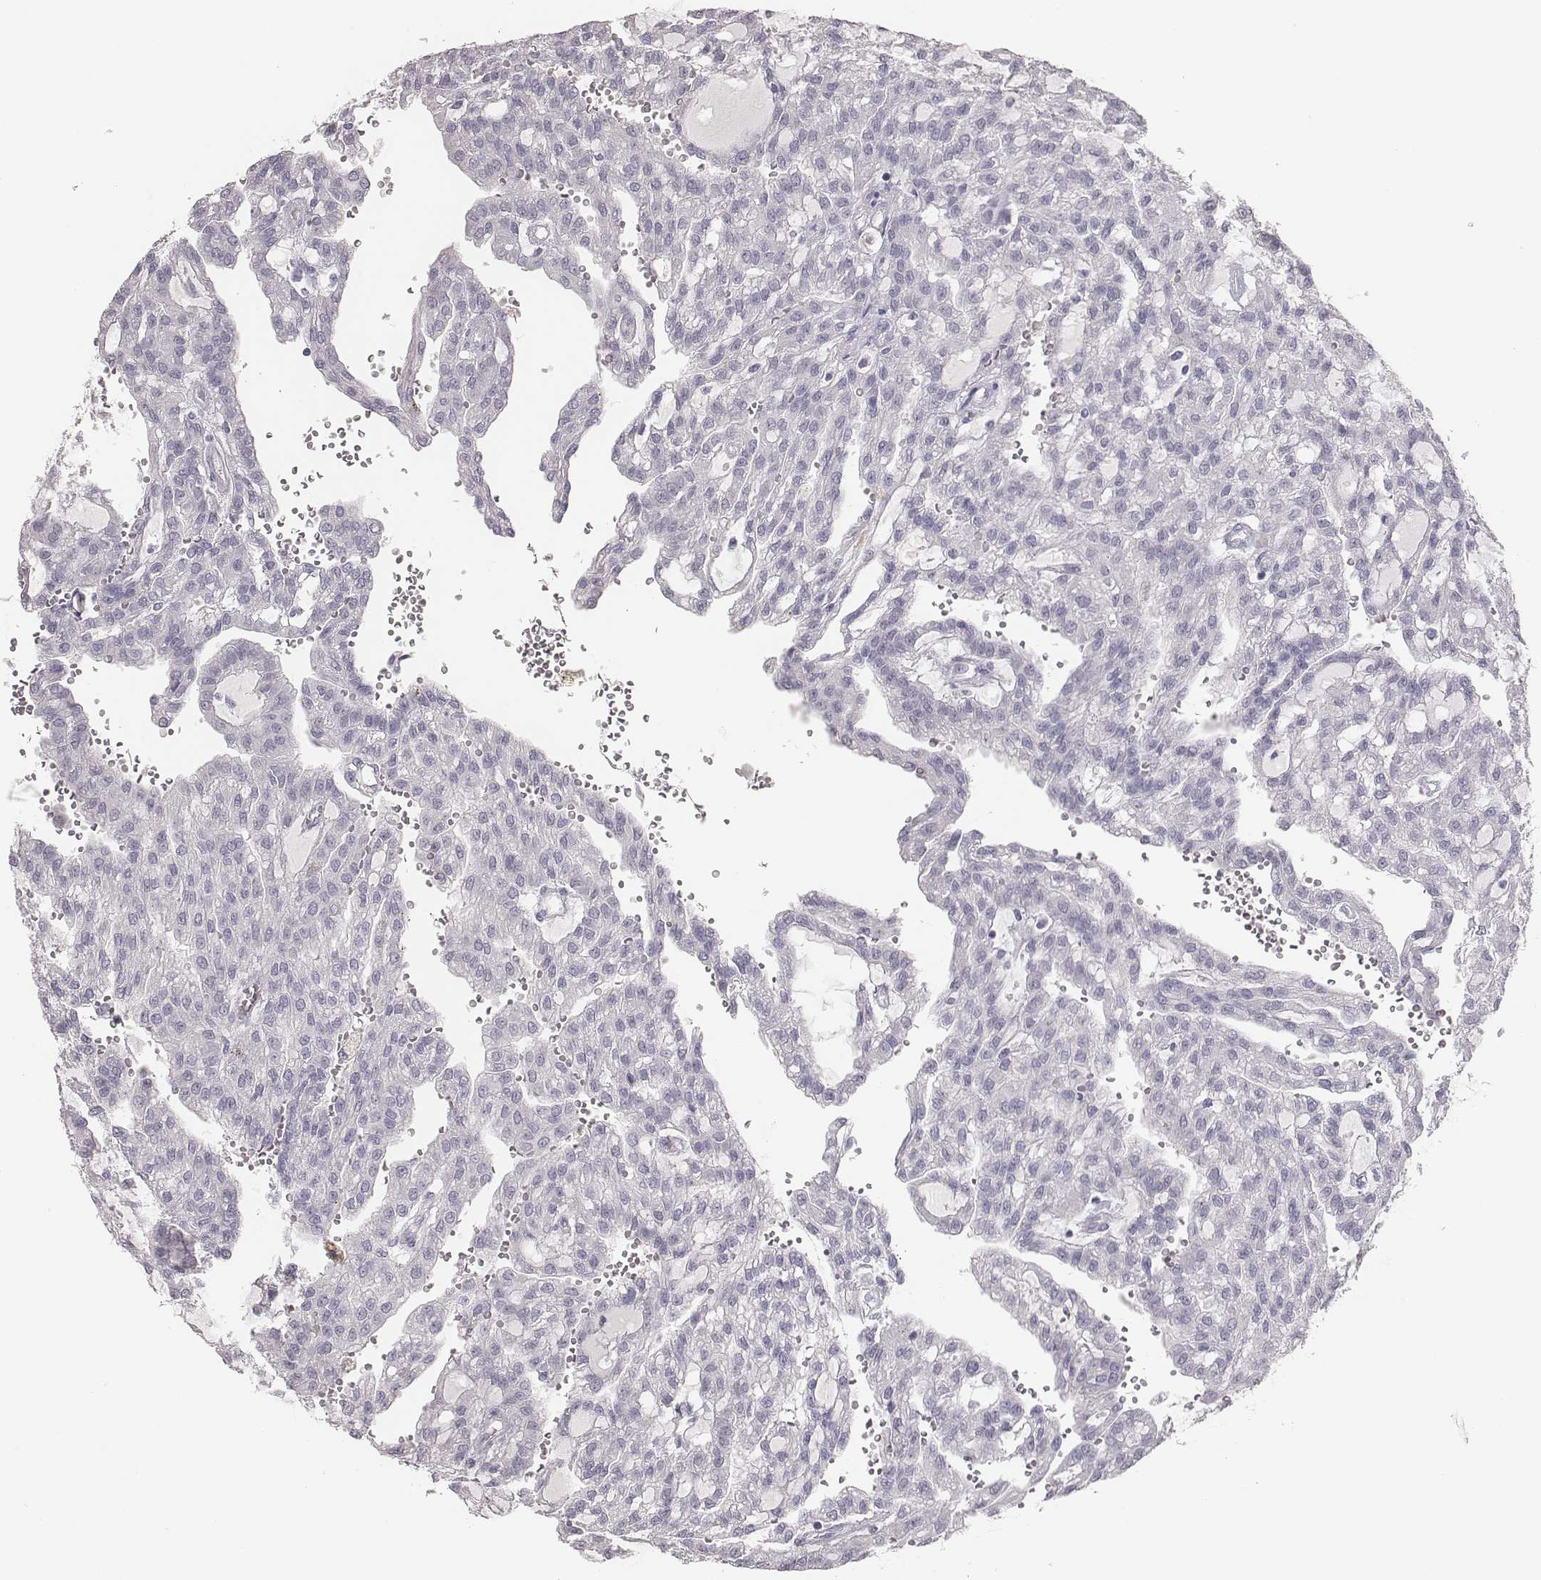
{"staining": {"intensity": "negative", "quantity": "none", "location": "none"}, "tissue": "renal cancer", "cell_type": "Tumor cells", "image_type": "cancer", "snomed": [{"axis": "morphology", "description": "Adenocarcinoma, NOS"}, {"axis": "topography", "description": "Kidney"}], "caption": "The photomicrograph shows no significant expression in tumor cells of renal cancer. The staining is performed using DAB (3,3'-diaminobenzidine) brown chromogen with nuclei counter-stained in using hematoxylin.", "gene": "MYH6", "patient": {"sex": "male", "age": 63}}